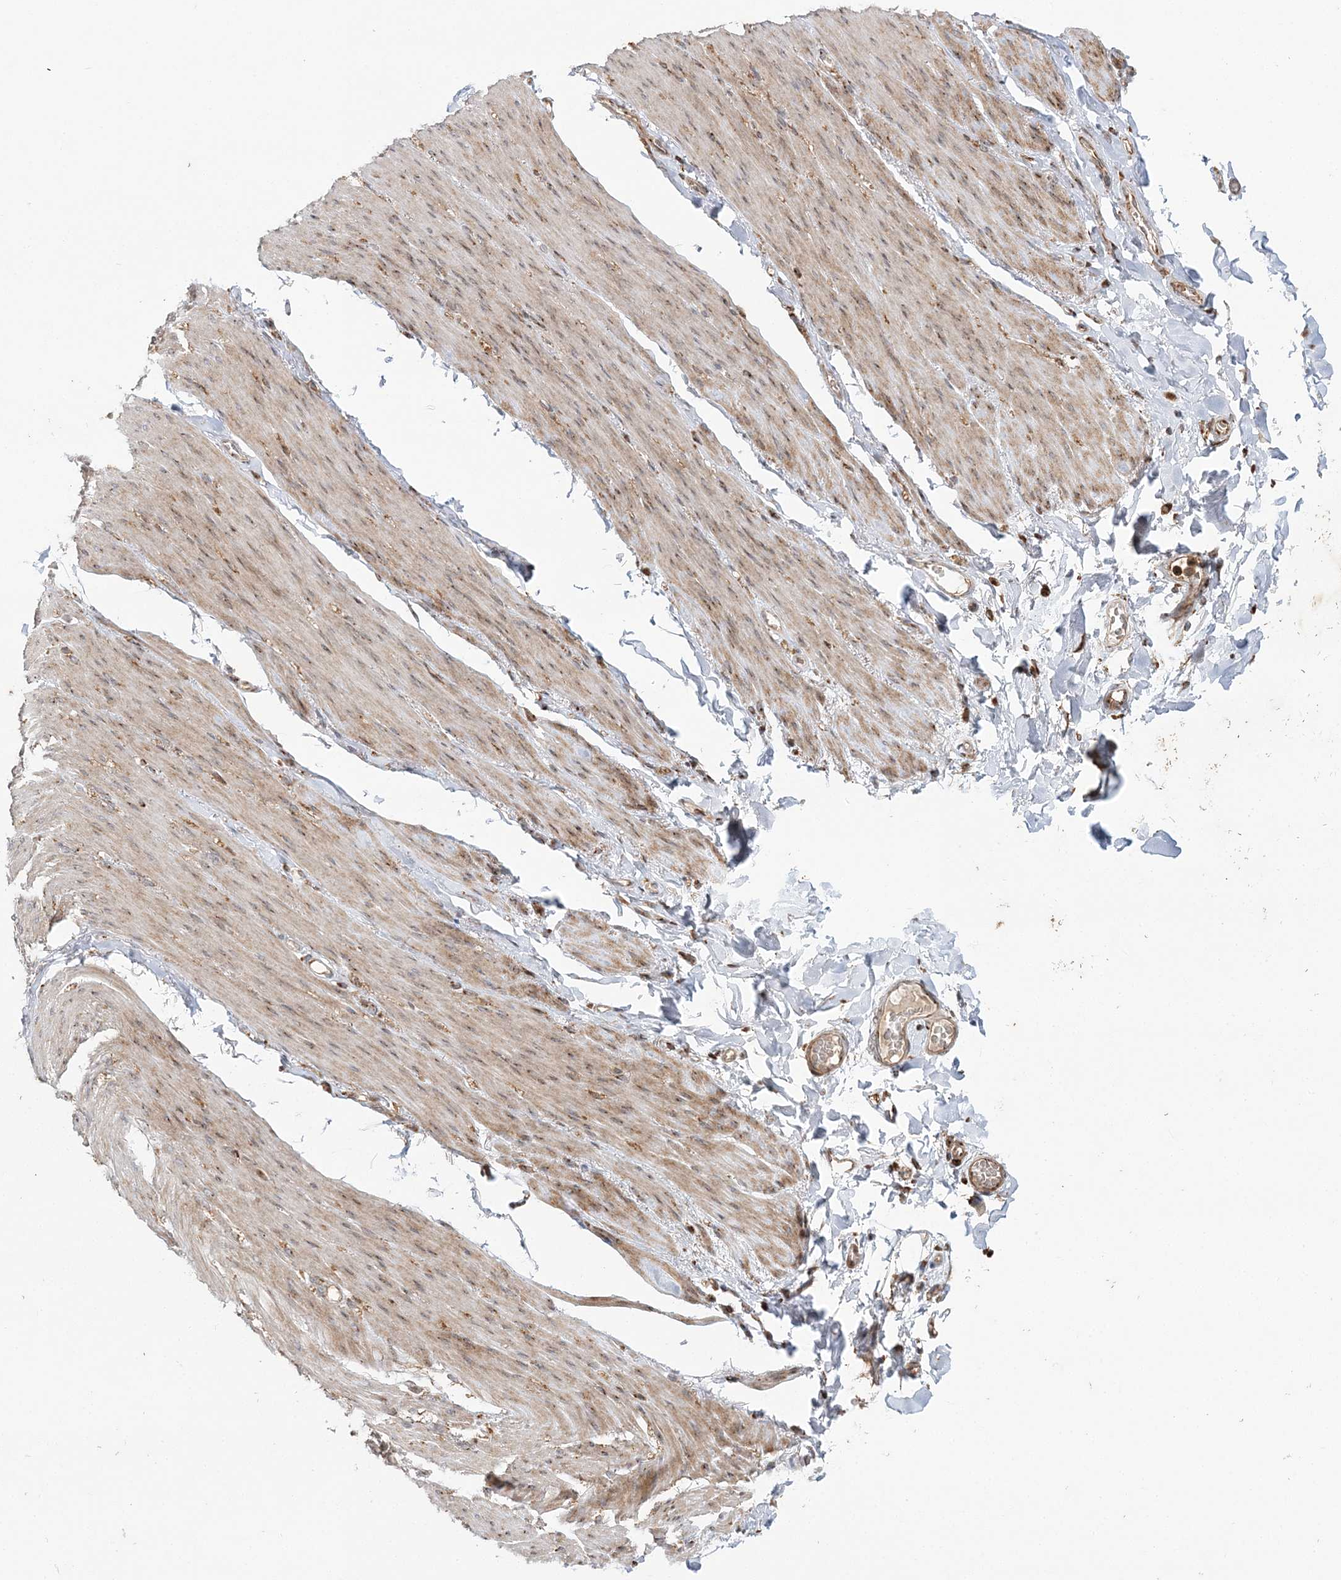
{"staining": {"intensity": "negative", "quantity": "none", "location": "none"}, "tissue": "adipose tissue", "cell_type": "Adipocytes", "image_type": "normal", "snomed": [{"axis": "morphology", "description": "Normal tissue, NOS"}, {"axis": "topography", "description": "Colon"}, {"axis": "topography", "description": "Peripheral nerve tissue"}], "caption": "Human adipose tissue stained for a protein using IHC reveals no positivity in adipocytes.", "gene": "ABCC3", "patient": {"sex": "female", "age": 61}}